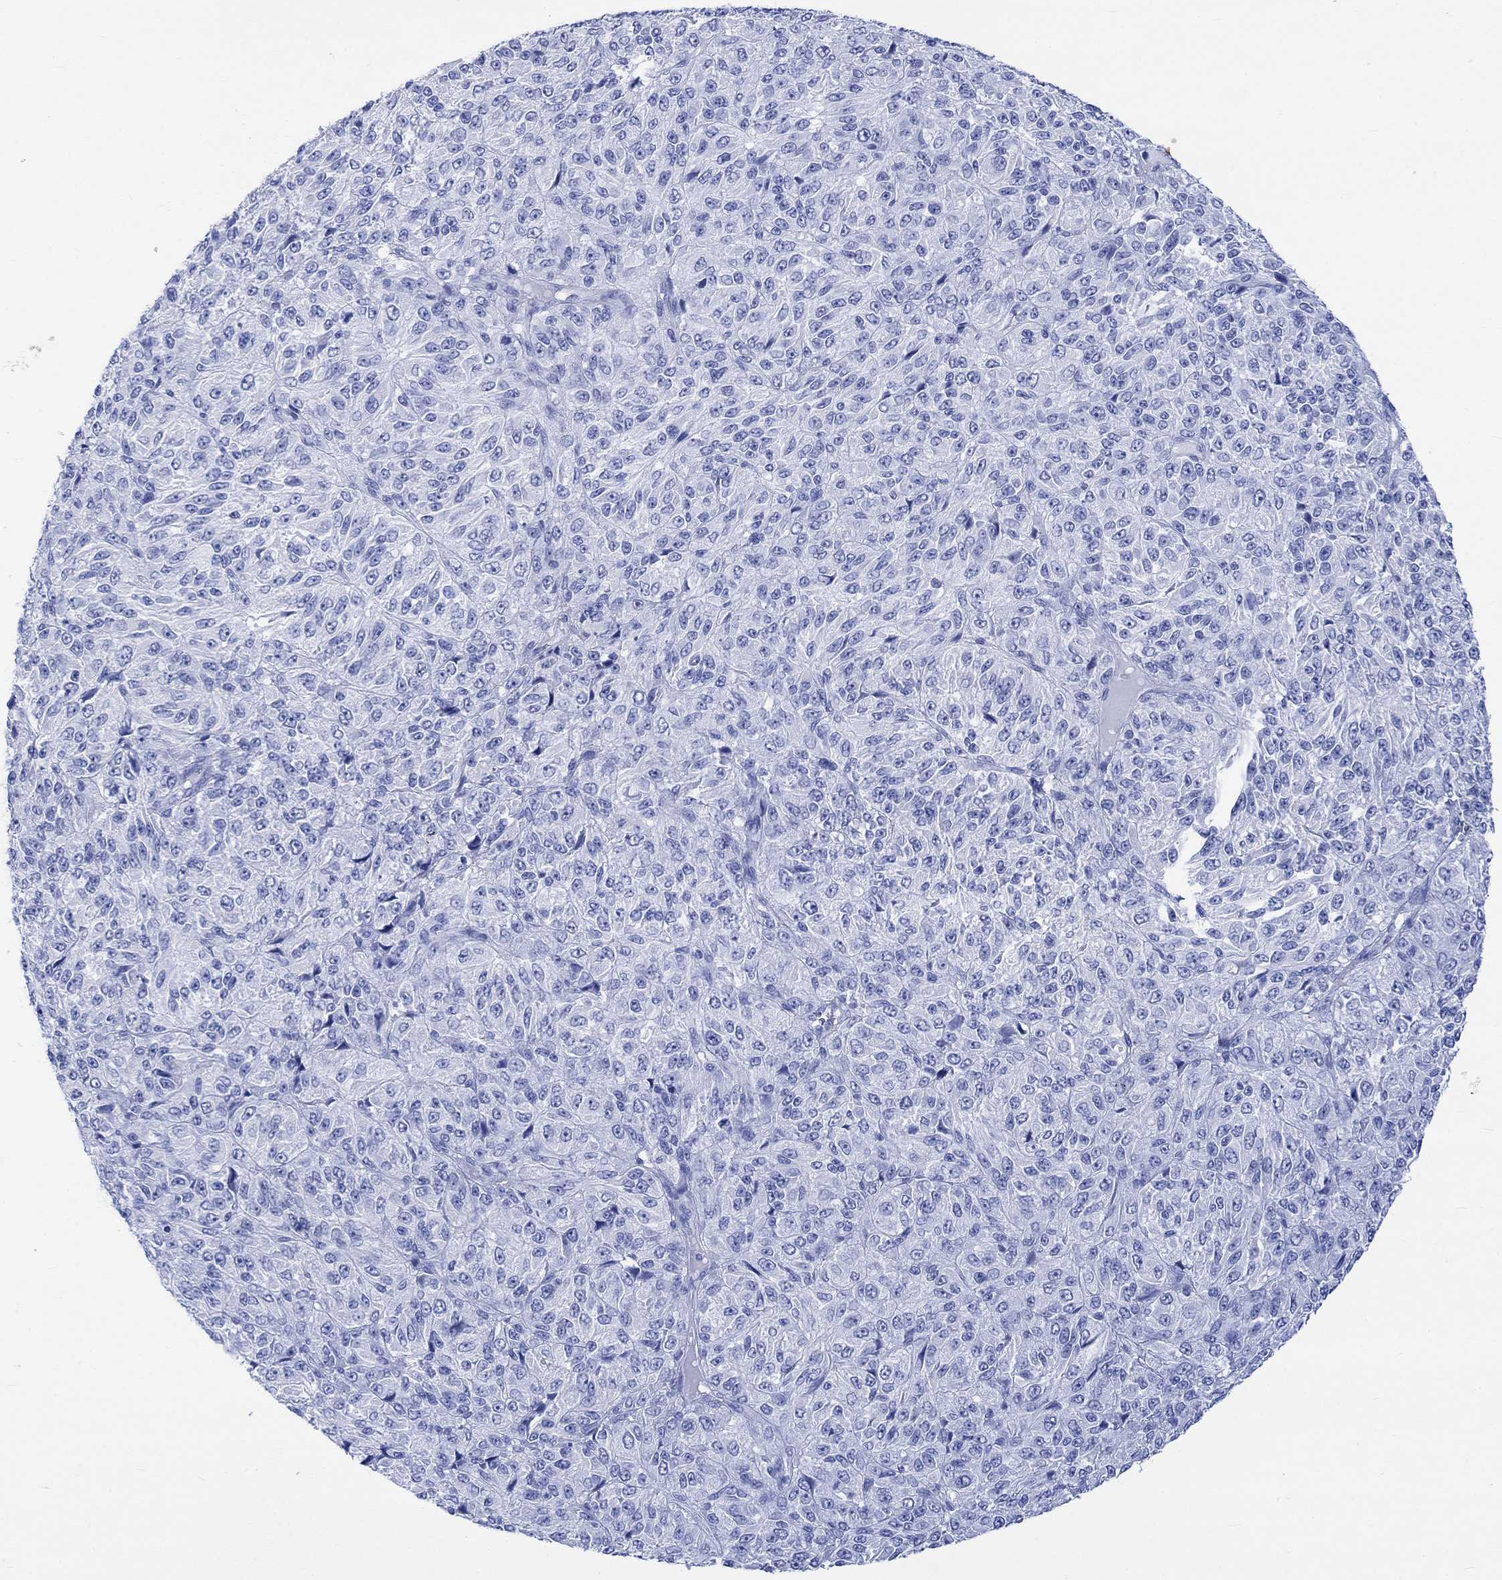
{"staining": {"intensity": "negative", "quantity": "none", "location": "none"}, "tissue": "melanoma", "cell_type": "Tumor cells", "image_type": "cancer", "snomed": [{"axis": "morphology", "description": "Malignant melanoma, Metastatic site"}, {"axis": "topography", "description": "Brain"}], "caption": "There is no significant staining in tumor cells of malignant melanoma (metastatic site). (DAB (3,3'-diaminobenzidine) immunohistochemistry visualized using brightfield microscopy, high magnification).", "gene": "CELF4", "patient": {"sex": "female", "age": 56}}